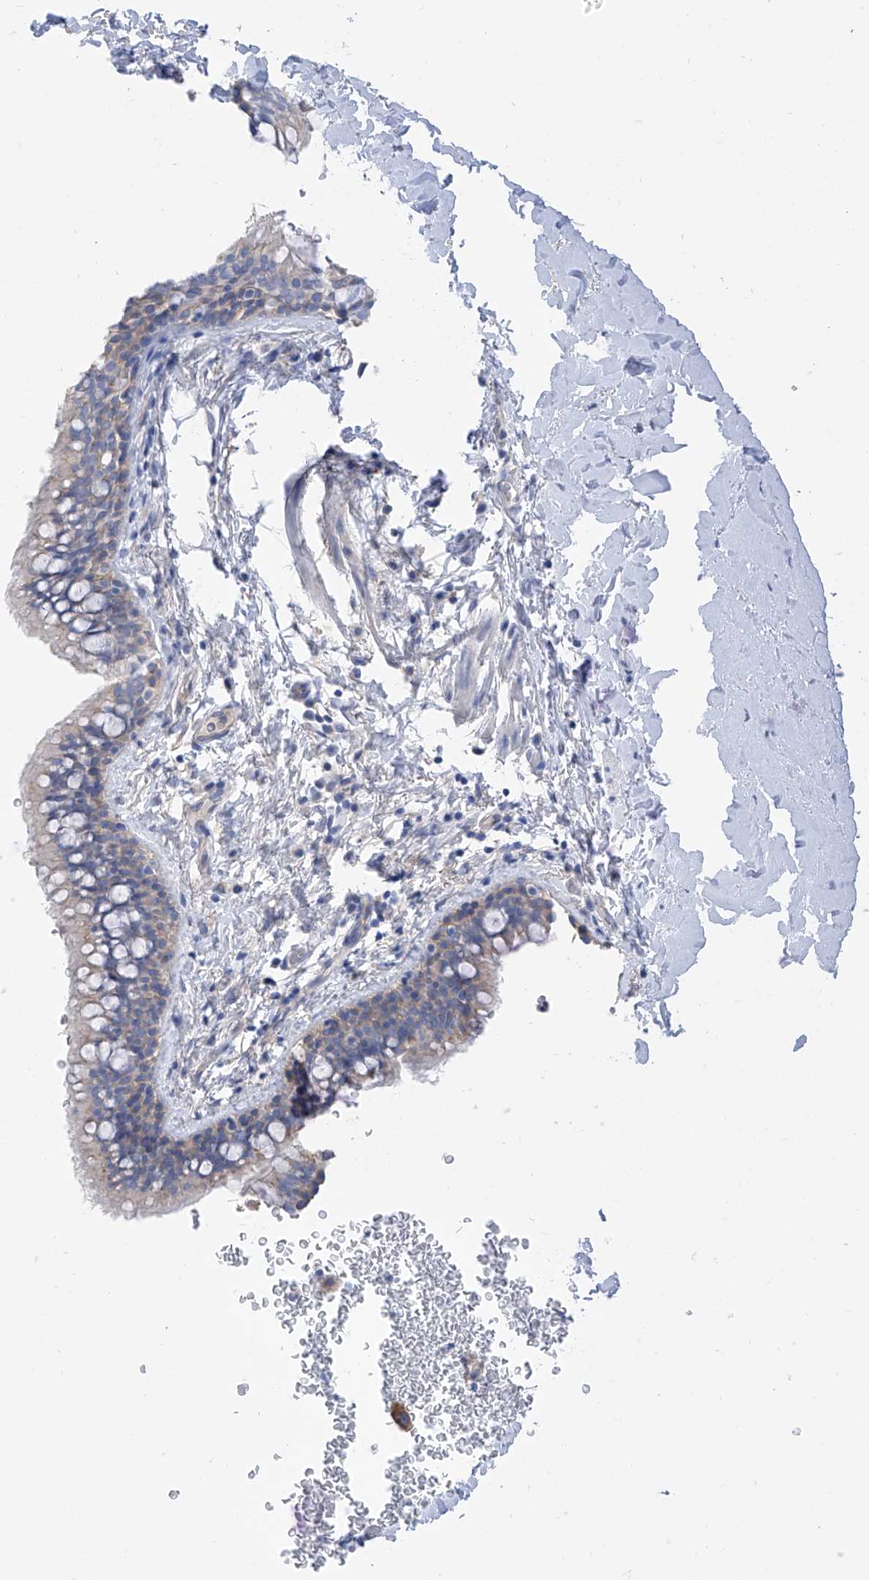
{"staining": {"intensity": "weak", "quantity": "25%-75%", "location": "cytoplasmic/membranous"}, "tissue": "bronchus", "cell_type": "Respiratory epithelial cells", "image_type": "normal", "snomed": [{"axis": "morphology", "description": "Normal tissue, NOS"}, {"axis": "topography", "description": "Cartilage tissue"}, {"axis": "topography", "description": "Bronchus"}], "caption": "Immunohistochemistry of normal human bronchus shows low levels of weak cytoplasmic/membranous expression in about 25%-75% of respiratory epithelial cells. (DAB (3,3'-diaminobenzidine) IHC, brown staining for protein, blue staining for nuclei).", "gene": "ITGA9", "patient": {"sex": "female", "age": 36}}